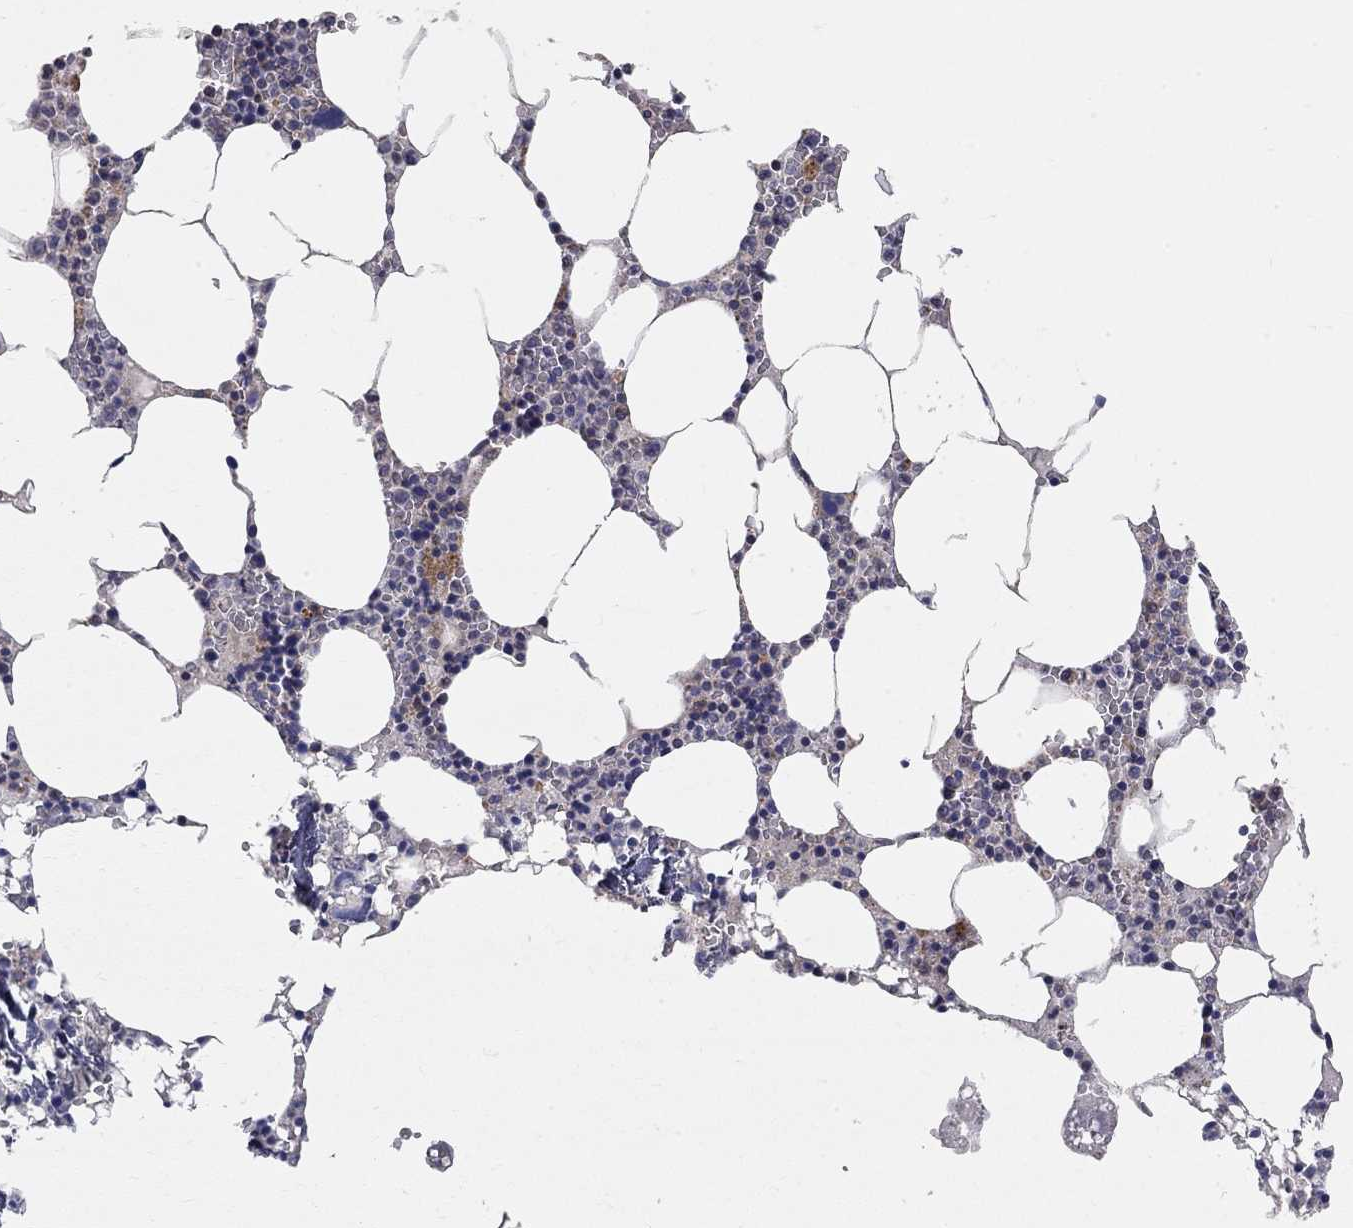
{"staining": {"intensity": "strong", "quantity": "<25%", "location": "cytoplasmic/membranous"}, "tissue": "bone marrow", "cell_type": "Hematopoietic cells", "image_type": "normal", "snomed": [{"axis": "morphology", "description": "Normal tissue, NOS"}, {"axis": "topography", "description": "Bone marrow"}], "caption": "Bone marrow stained for a protein demonstrates strong cytoplasmic/membranous positivity in hematopoietic cells. The staining is performed using DAB (3,3'-diaminobenzidine) brown chromogen to label protein expression. The nuclei are counter-stained blue using hematoxylin.", "gene": "KANSL1L", "patient": {"sex": "female", "age": 64}}